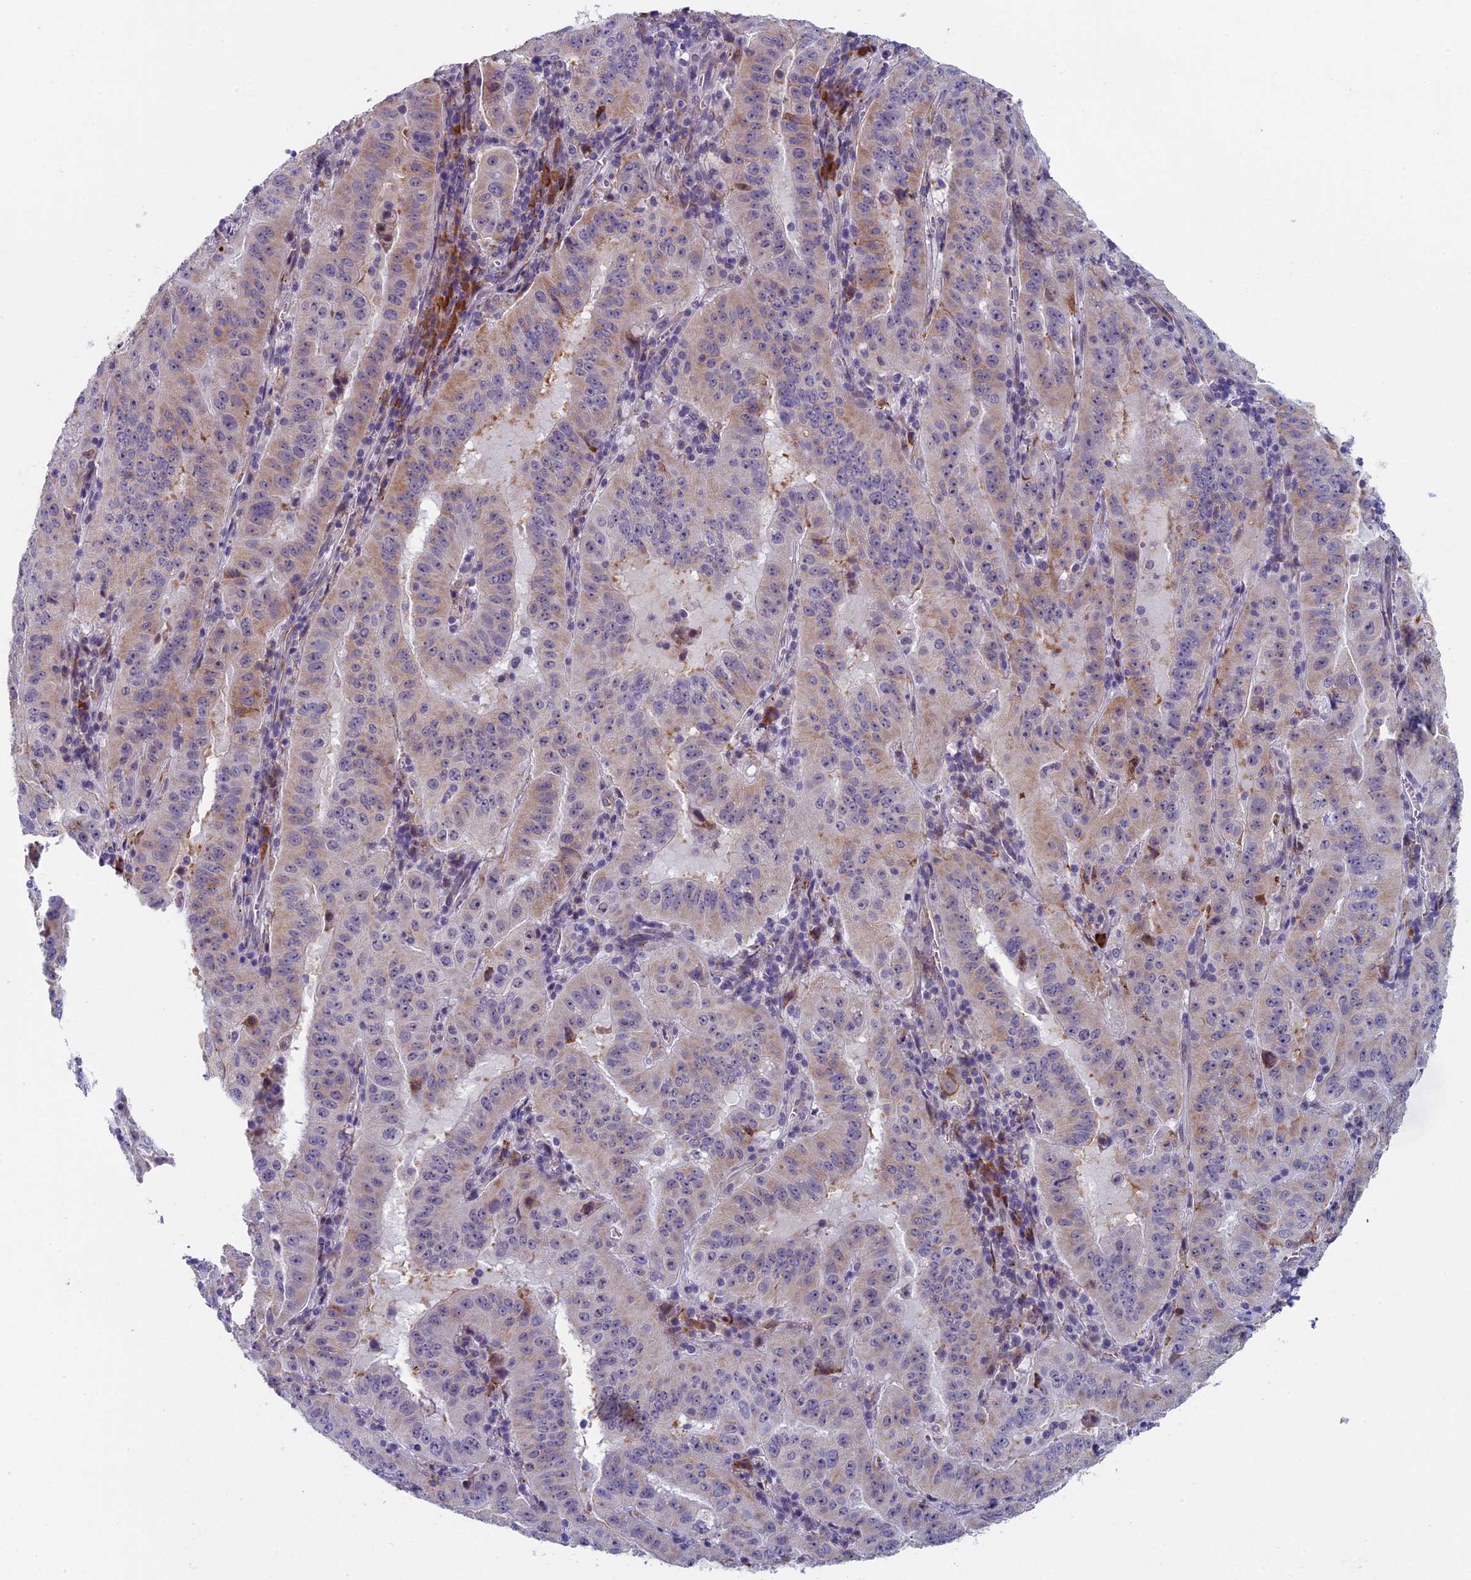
{"staining": {"intensity": "weak", "quantity": "25%-75%", "location": "cytoplasmic/membranous"}, "tissue": "pancreatic cancer", "cell_type": "Tumor cells", "image_type": "cancer", "snomed": [{"axis": "morphology", "description": "Adenocarcinoma, NOS"}, {"axis": "topography", "description": "Pancreas"}], "caption": "Tumor cells display weak cytoplasmic/membranous expression in approximately 25%-75% of cells in pancreatic cancer (adenocarcinoma). The staining was performed using DAB (3,3'-diaminobenzidine), with brown indicating positive protein expression. Nuclei are stained blue with hematoxylin.", "gene": "CNEP1R1", "patient": {"sex": "male", "age": 63}}